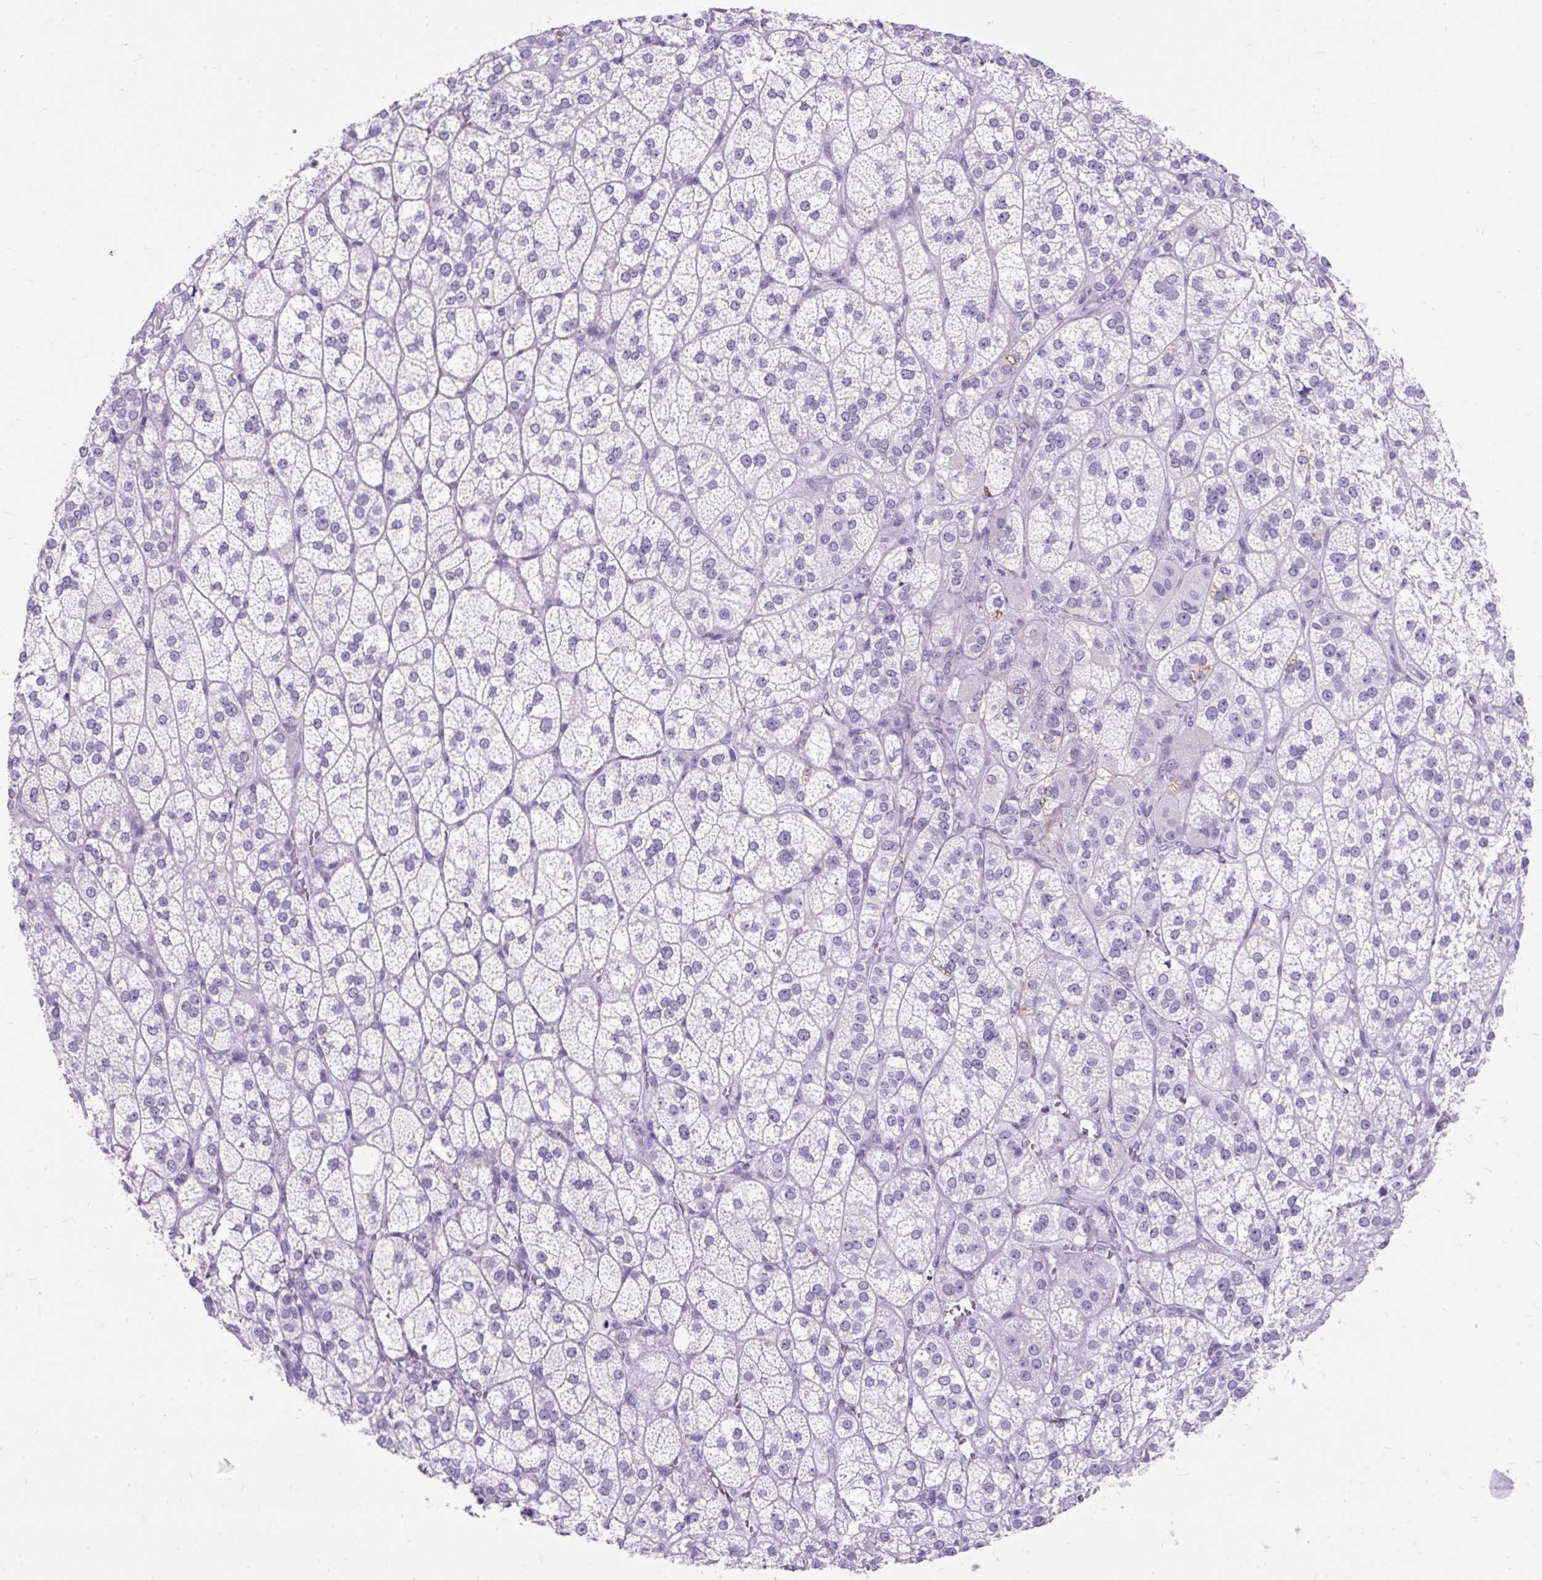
{"staining": {"intensity": "negative", "quantity": "none", "location": "none"}, "tissue": "adrenal gland", "cell_type": "Glandular cells", "image_type": "normal", "snomed": [{"axis": "morphology", "description": "Normal tissue, NOS"}, {"axis": "topography", "description": "Adrenal gland"}], "caption": "Immunohistochemistry image of normal adrenal gland: human adrenal gland stained with DAB (3,3'-diaminobenzidine) displays no significant protein staining in glandular cells.", "gene": "SCGB1A1", "patient": {"sex": "female", "age": 60}}